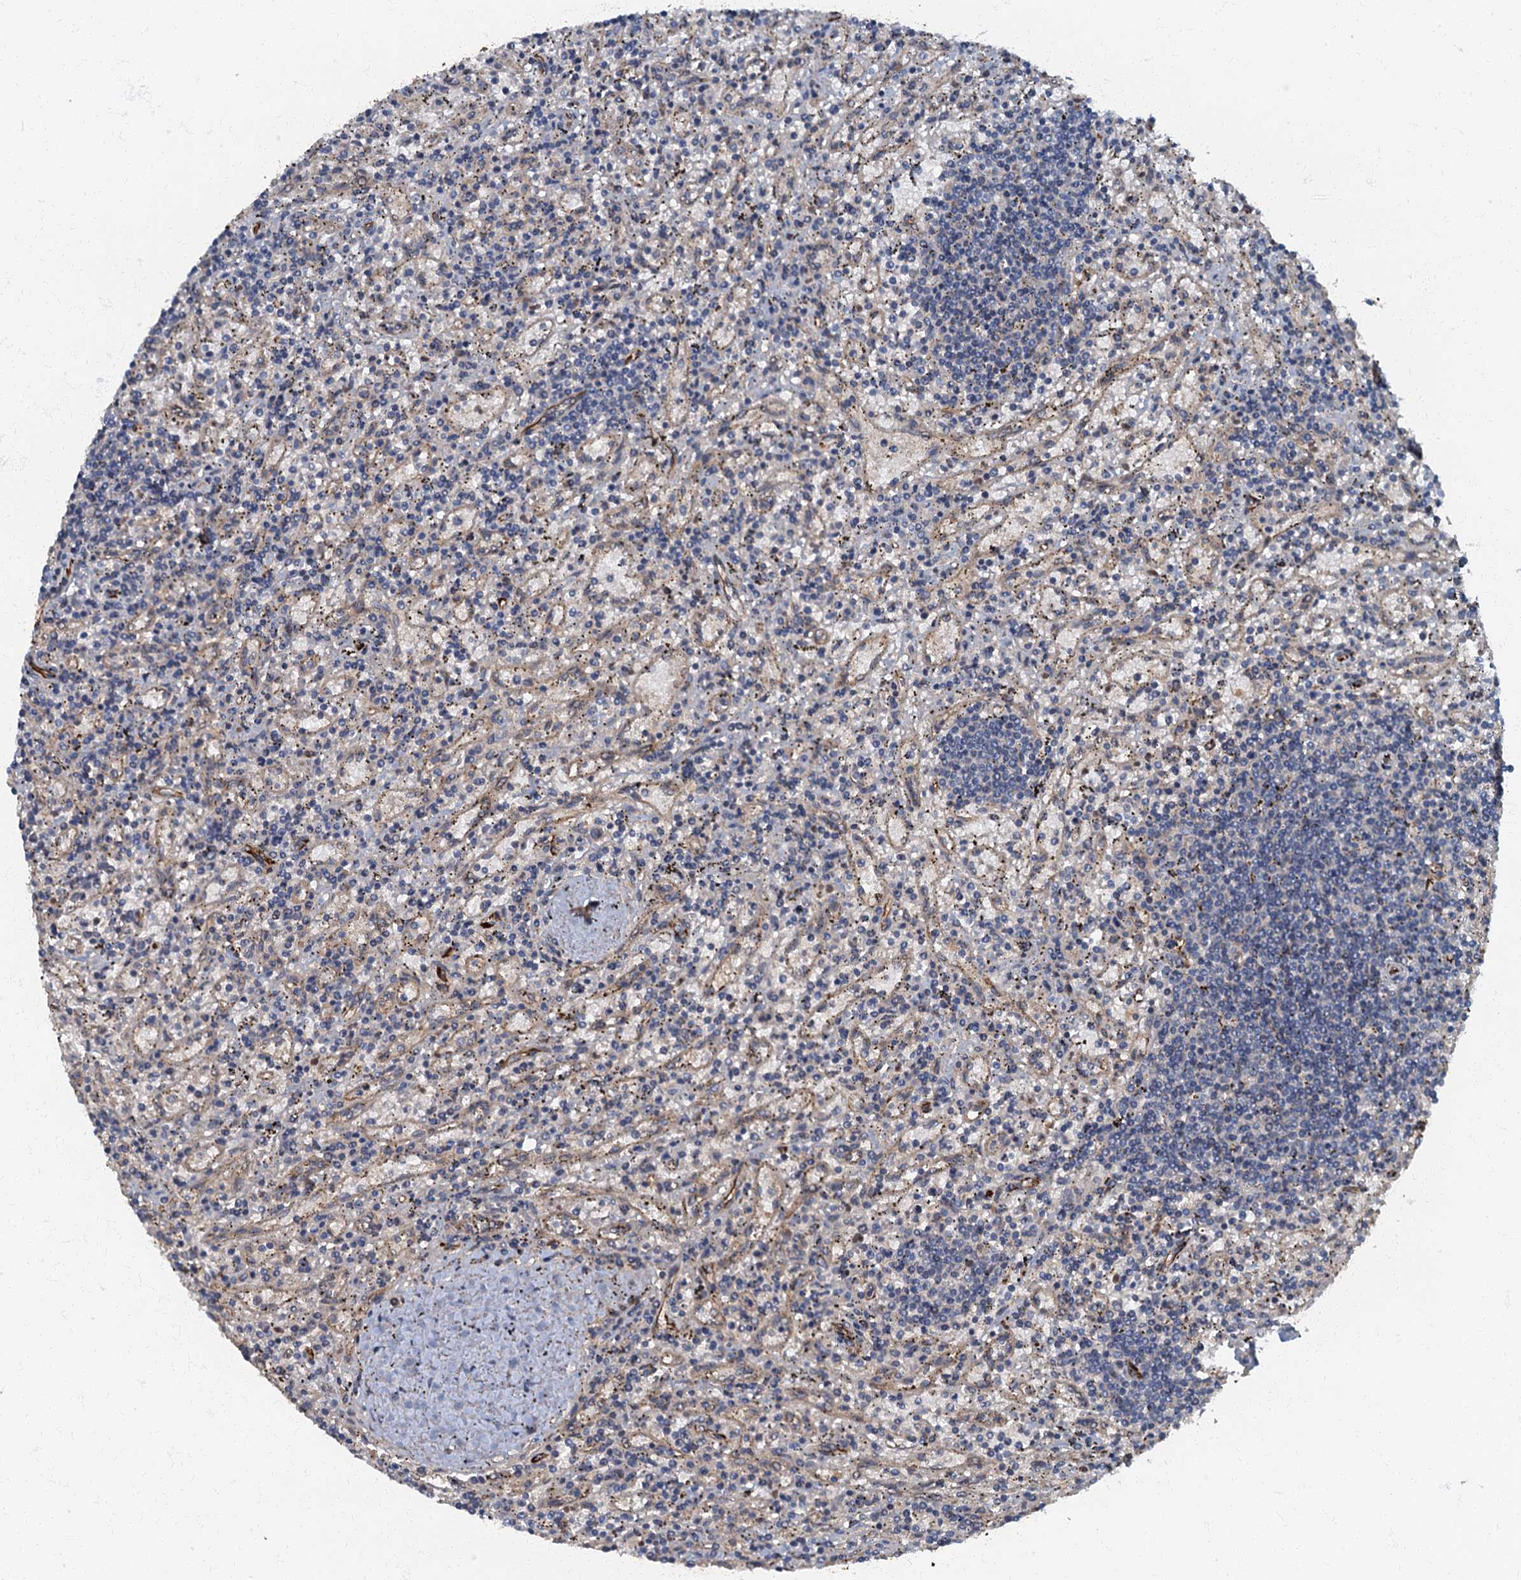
{"staining": {"intensity": "negative", "quantity": "none", "location": "none"}, "tissue": "lymphoma", "cell_type": "Tumor cells", "image_type": "cancer", "snomed": [{"axis": "morphology", "description": "Malignant lymphoma, non-Hodgkin's type, Low grade"}, {"axis": "topography", "description": "Spleen"}], "caption": "IHC micrograph of human lymphoma stained for a protein (brown), which exhibits no staining in tumor cells.", "gene": "ARL11", "patient": {"sex": "male", "age": 76}}